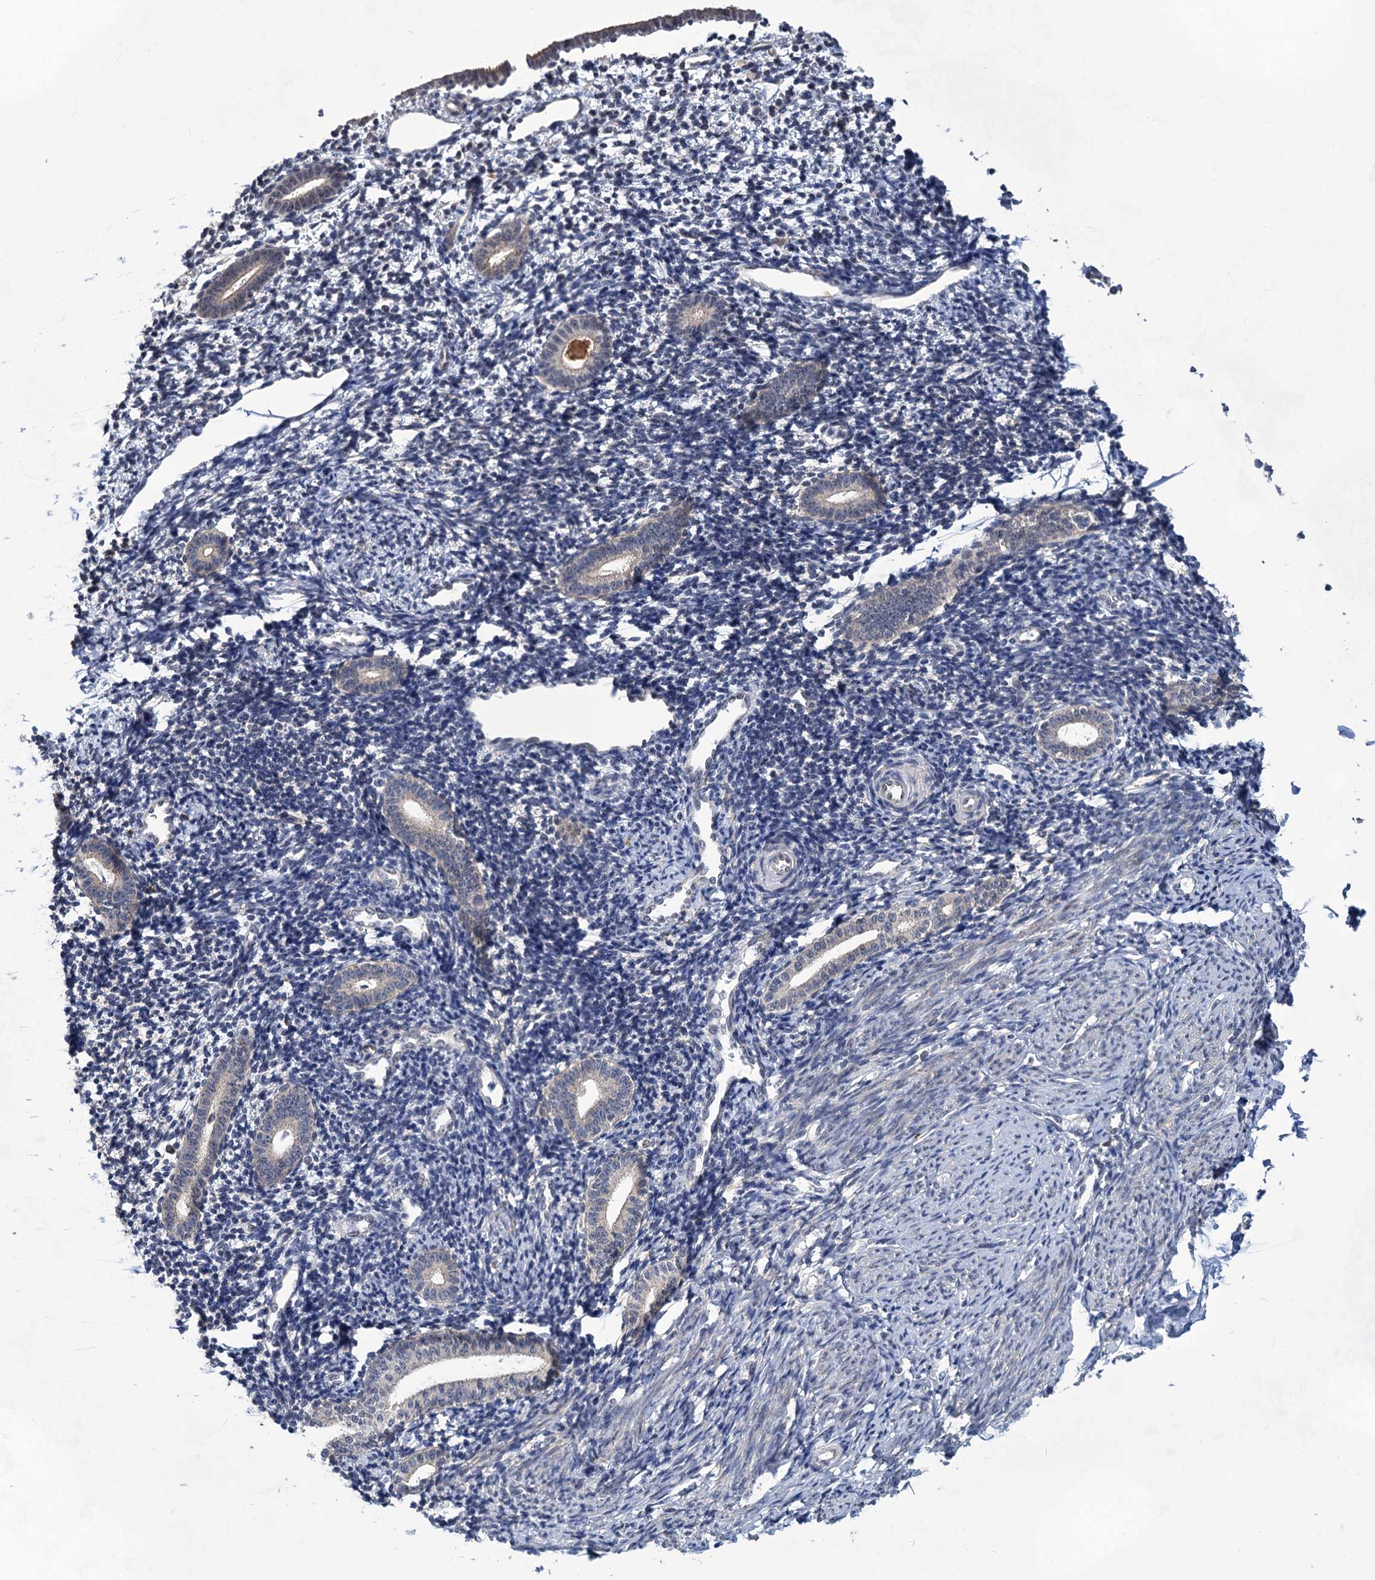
{"staining": {"intensity": "weak", "quantity": "<25%", "location": "cytoplasmic/membranous"}, "tissue": "endometrium", "cell_type": "Cells in endometrial stroma", "image_type": "normal", "snomed": [{"axis": "morphology", "description": "Normal tissue, NOS"}, {"axis": "topography", "description": "Endometrium"}], "caption": "Immunohistochemistry (IHC) micrograph of unremarkable endometrium stained for a protein (brown), which reveals no staining in cells in endometrial stroma. (DAB (3,3'-diaminobenzidine) immunohistochemistry (IHC) visualized using brightfield microscopy, high magnification).", "gene": "TTC17", "patient": {"sex": "female", "age": 56}}